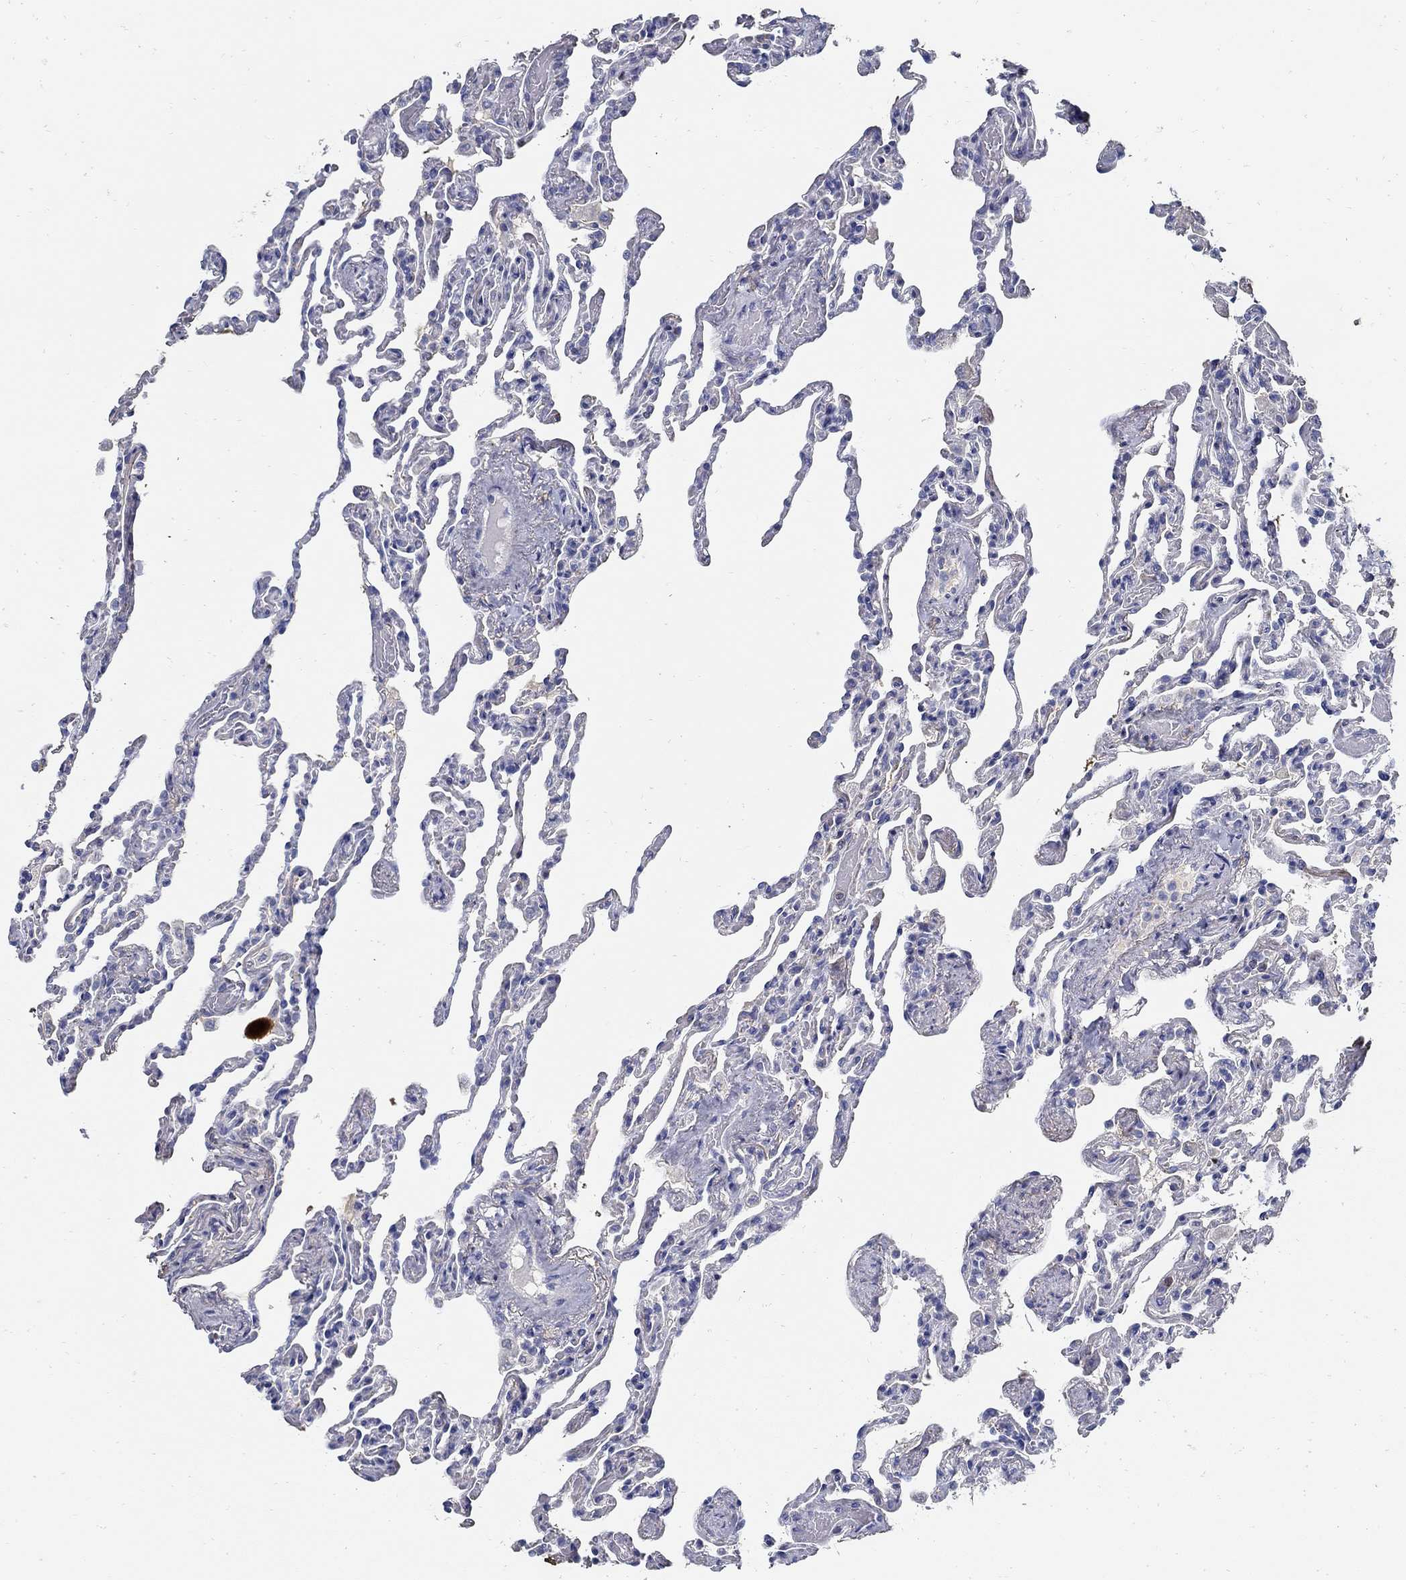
{"staining": {"intensity": "negative", "quantity": "none", "location": "none"}, "tissue": "lung", "cell_type": "Alveolar cells", "image_type": "normal", "snomed": [{"axis": "morphology", "description": "Normal tissue, NOS"}, {"axis": "topography", "description": "Lung"}], "caption": "Immunohistochemical staining of benign lung exhibits no significant expression in alveolar cells. (Immunohistochemistry, brightfield microscopy, high magnification).", "gene": "TGFBI", "patient": {"sex": "female", "age": 43}}